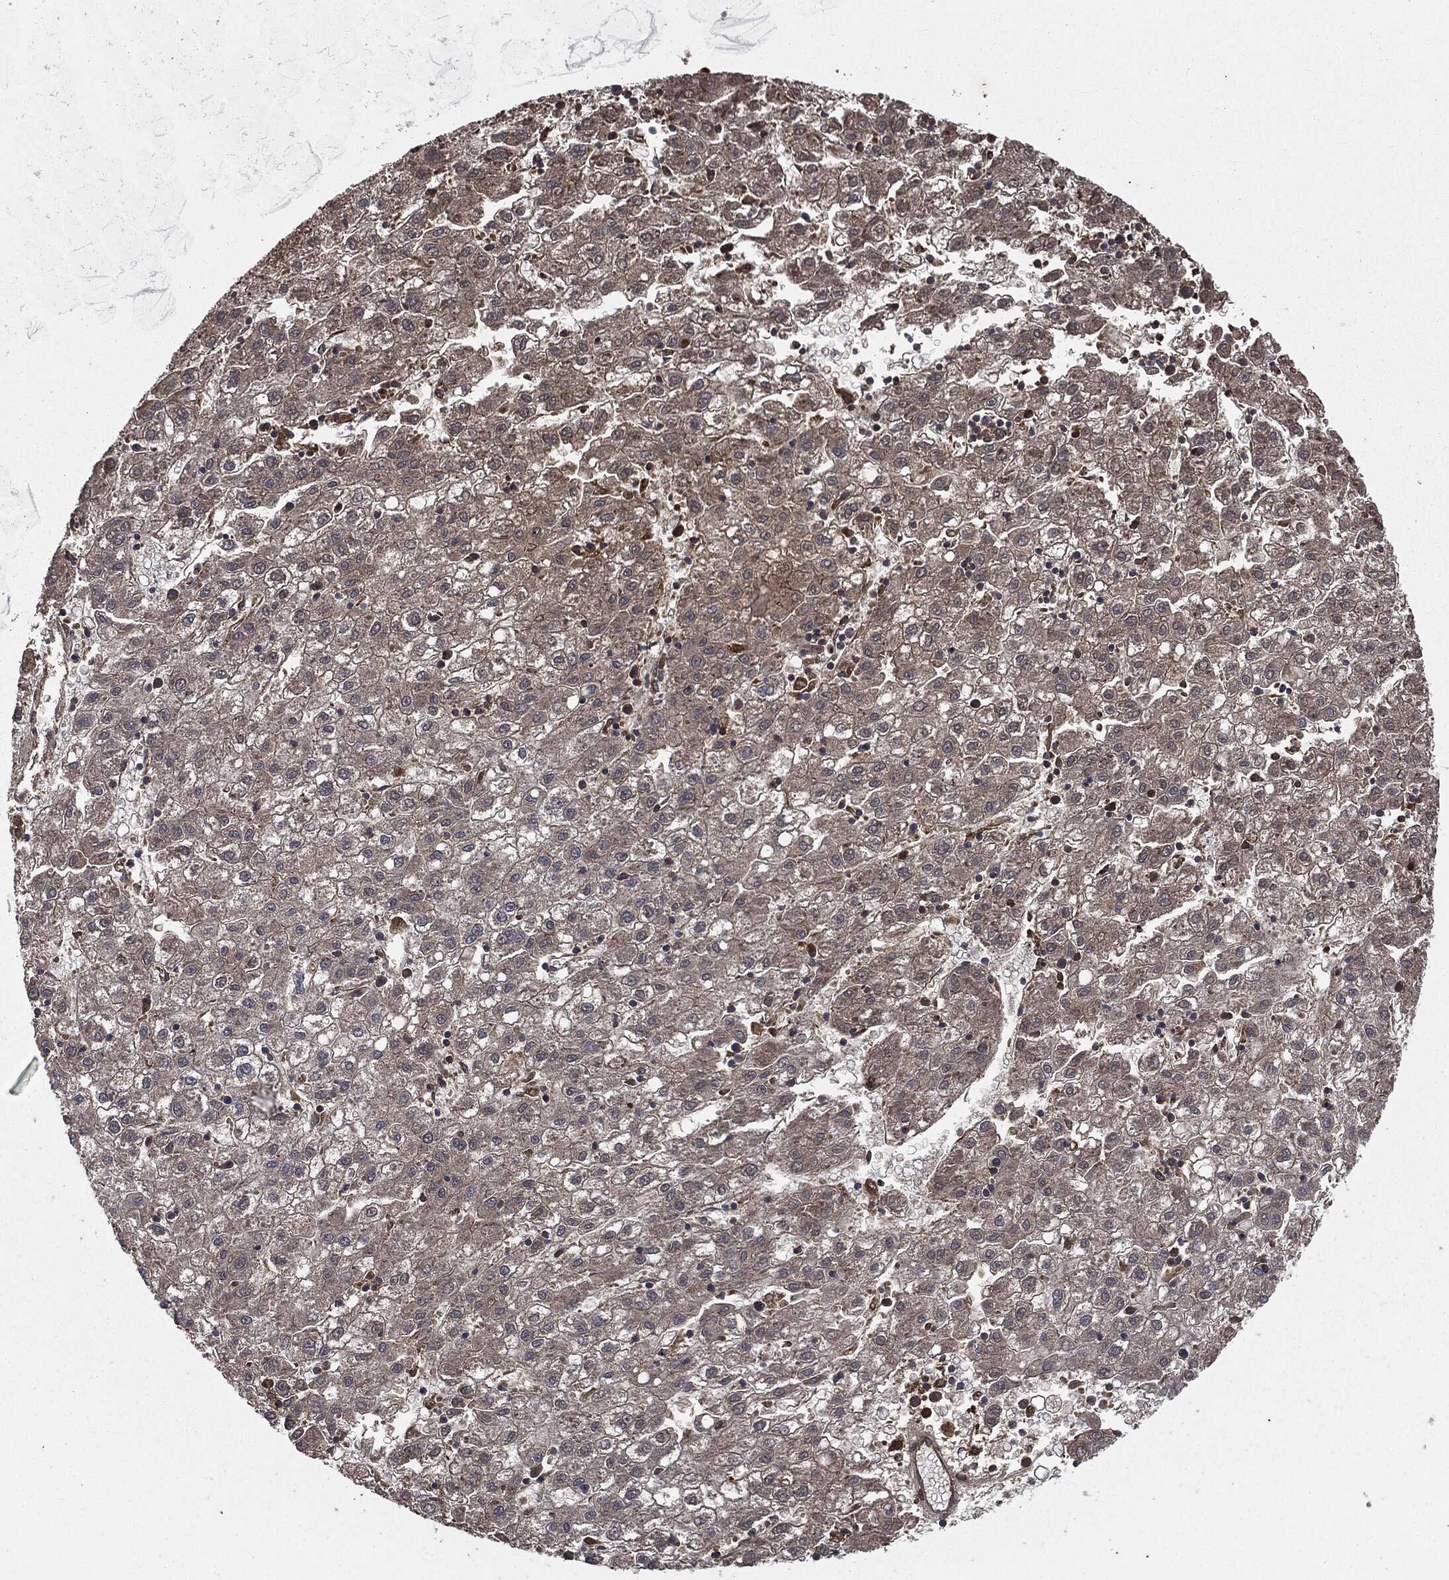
{"staining": {"intensity": "negative", "quantity": "none", "location": "none"}, "tissue": "liver cancer", "cell_type": "Tumor cells", "image_type": "cancer", "snomed": [{"axis": "morphology", "description": "Carcinoma, Hepatocellular, NOS"}, {"axis": "topography", "description": "Liver"}], "caption": "Human liver cancer (hepatocellular carcinoma) stained for a protein using immunohistochemistry reveals no expression in tumor cells.", "gene": "PLOD3", "patient": {"sex": "male", "age": 72}}